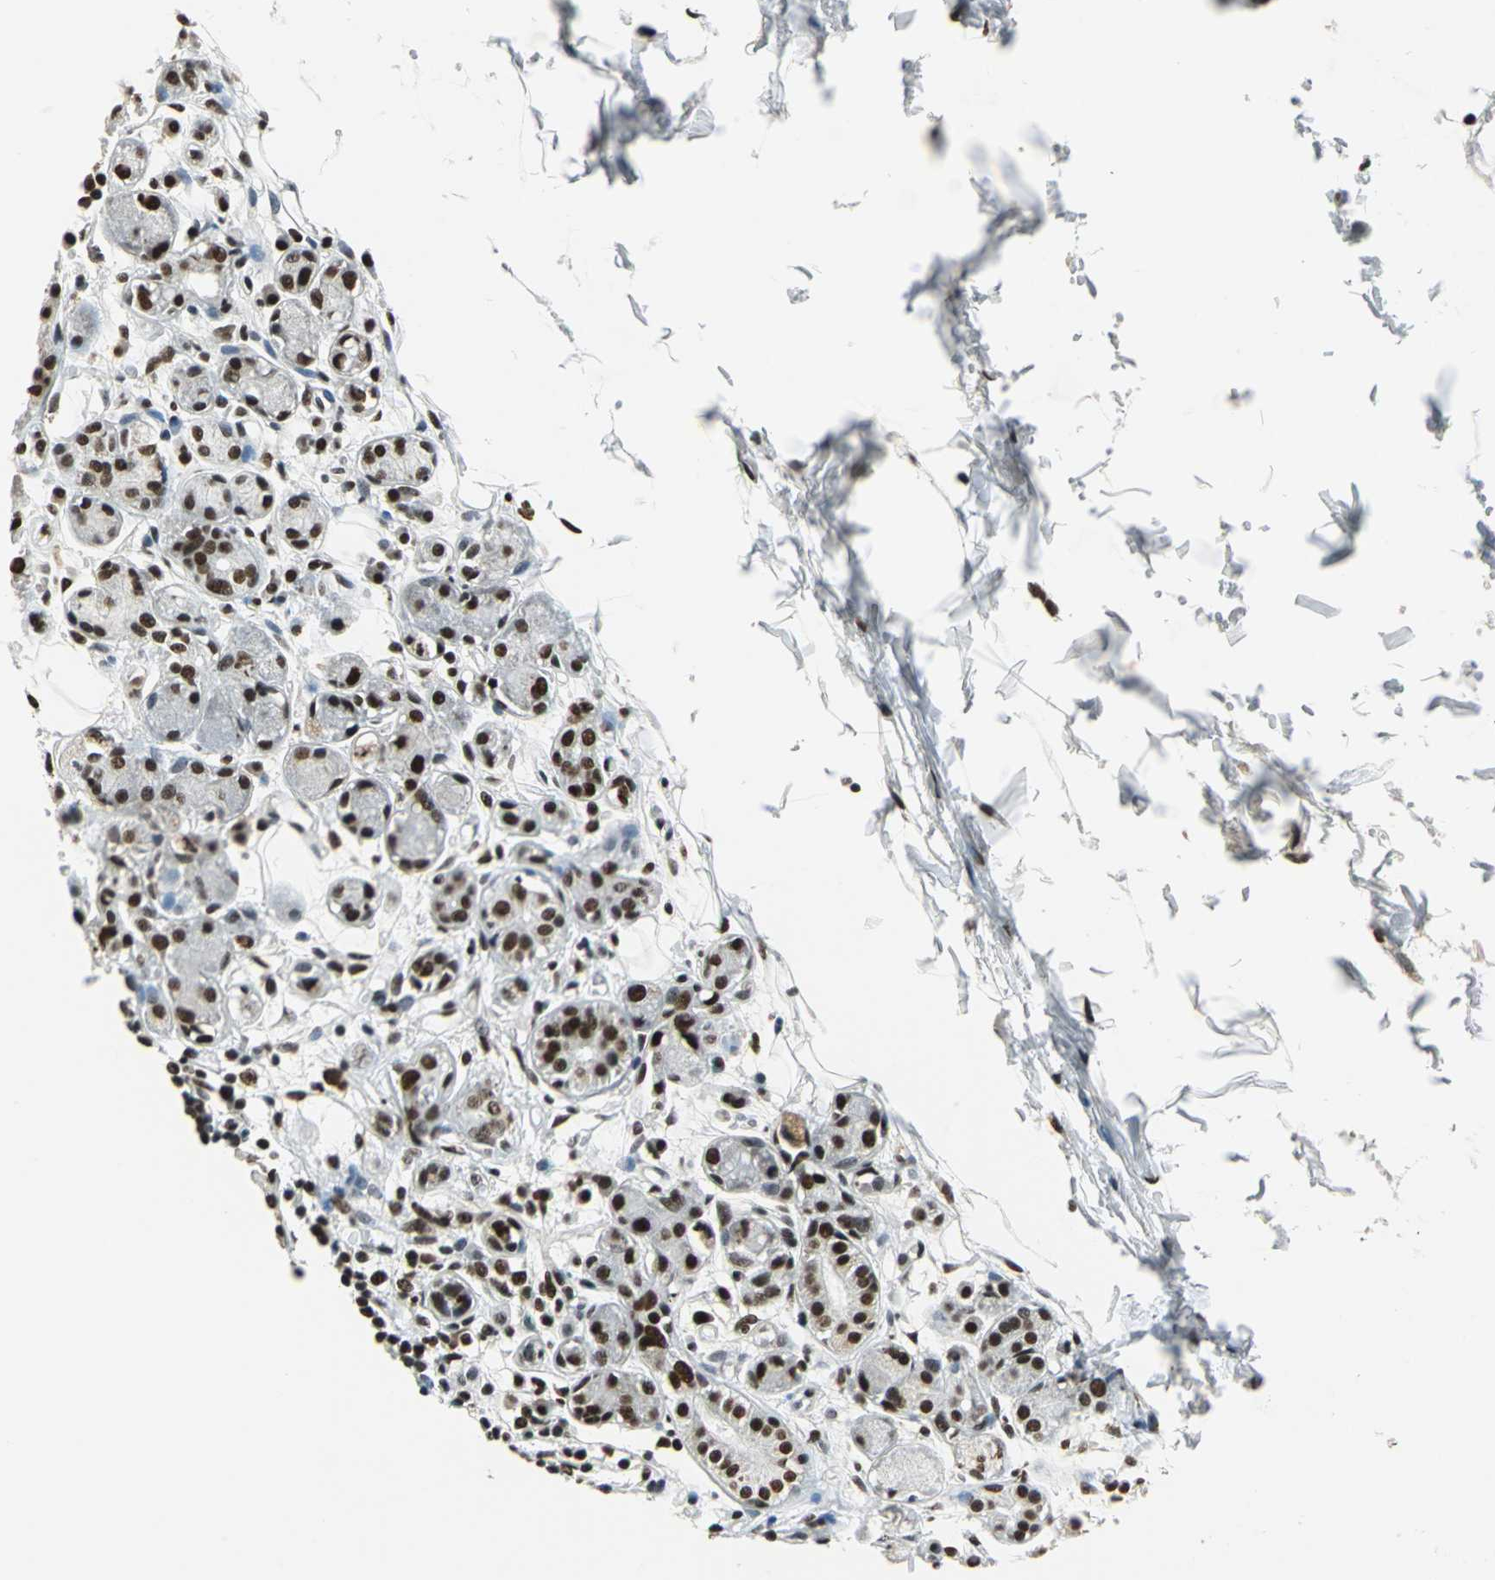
{"staining": {"intensity": "strong", "quantity": ">75%", "location": "nuclear"}, "tissue": "soft tissue", "cell_type": "Fibroblasts", "image_type": "normal", "snomed": [{"axis": "morphology", "description": "Normal tissue, NOS"}, {"axis": "morphology", "description": "Inflammation, NOS"}, {"axis": "topography", "description": "Vascular tissue"}, {"axis": "topography", "description": "Salivary gland"}], "caption": "Protein expression analysis of normal soft tissue shows strong nuclear positivity in approximately >75% of fibroblasts.", "gene": "BCLAF1", "patient": {"sex": "female", "age": 75}}